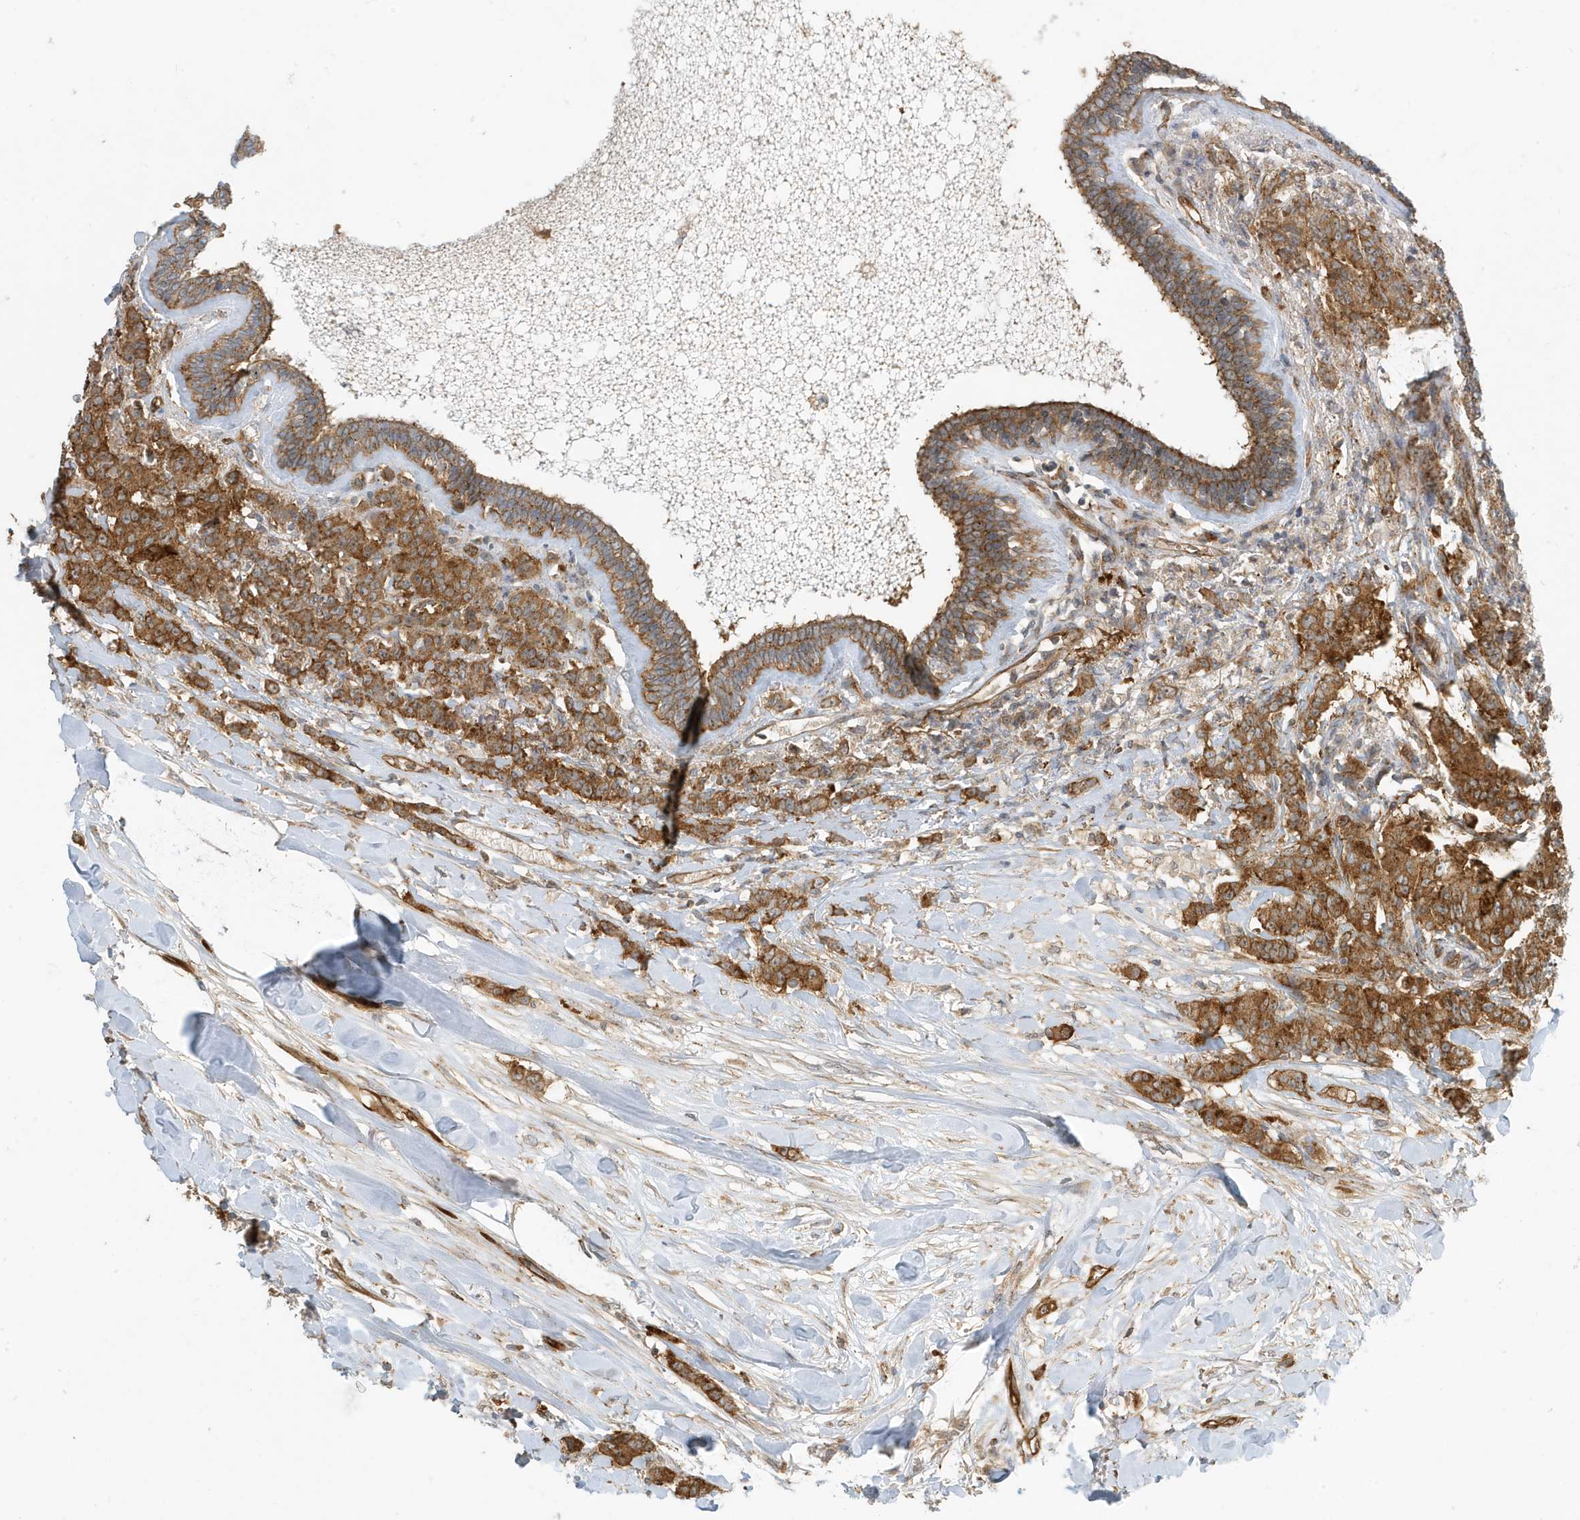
{"staining": {"intensity": "strong", "quantity": ">75%", "location": "cytoplasmic/membranous"}, "tissue": "breast cancer", "cell_type": "Tumor cells", "image_type": "cancer", "snomed": [{"axis": "morphology", "description": "Duct carcinoma"}, {"axis": "topography", "description": "Breast"}], "caption": "Intraductal carcinoma (breast) tissue displays strong cytoplasmic/membranous expression in about >75% of tumor cells", "gene": "FYCO1", "patient": {"sex": "female", "age": 40}}